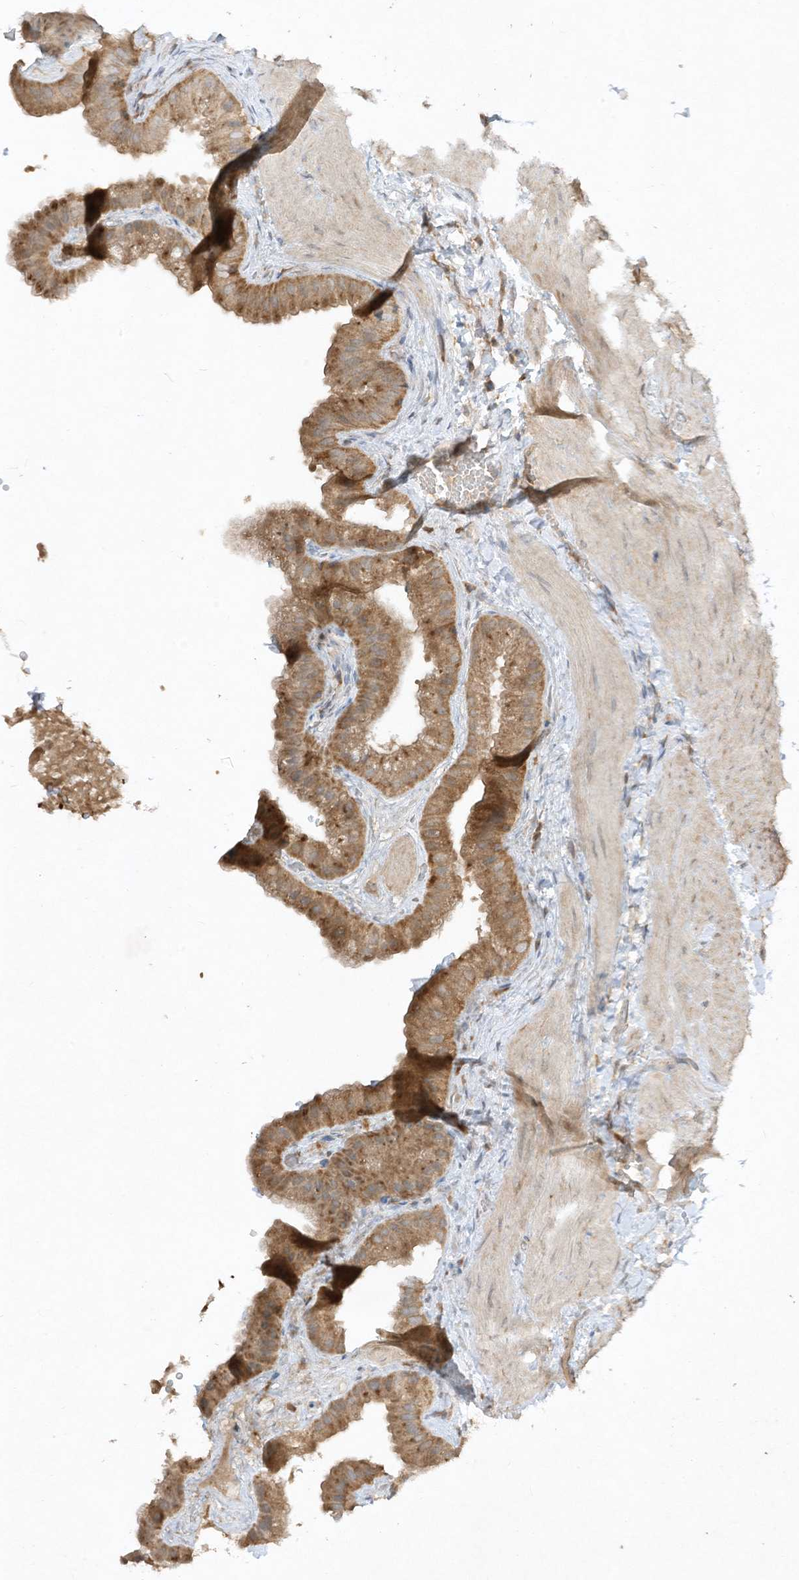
{"staining": {"intensity": "moderate", "quantity": ">75%", "location": "cytoplasmic/membranous"}, "tissue": "gallbladder", "cell_type": "Glandular cells", "image_type": "normal", "snomed": [{"axis": "morphology", "description": "Normal tissue, NOS"}, {"axis": "topography", "description": "Gallbladder"}], "caption": "Gallbladder was stained to show a protein in brown. There is medium levels of moderate cytoplasmic/membranous positivity in approximately >75% of glandular cells. The staining was performed using DAB to visualize the protein expression in brown, while the nuclei were stained in blue with hematoxylin (Magnification: 20x).", "gene": "LDAH", "patient": {"sex": "male", "age": 55}}